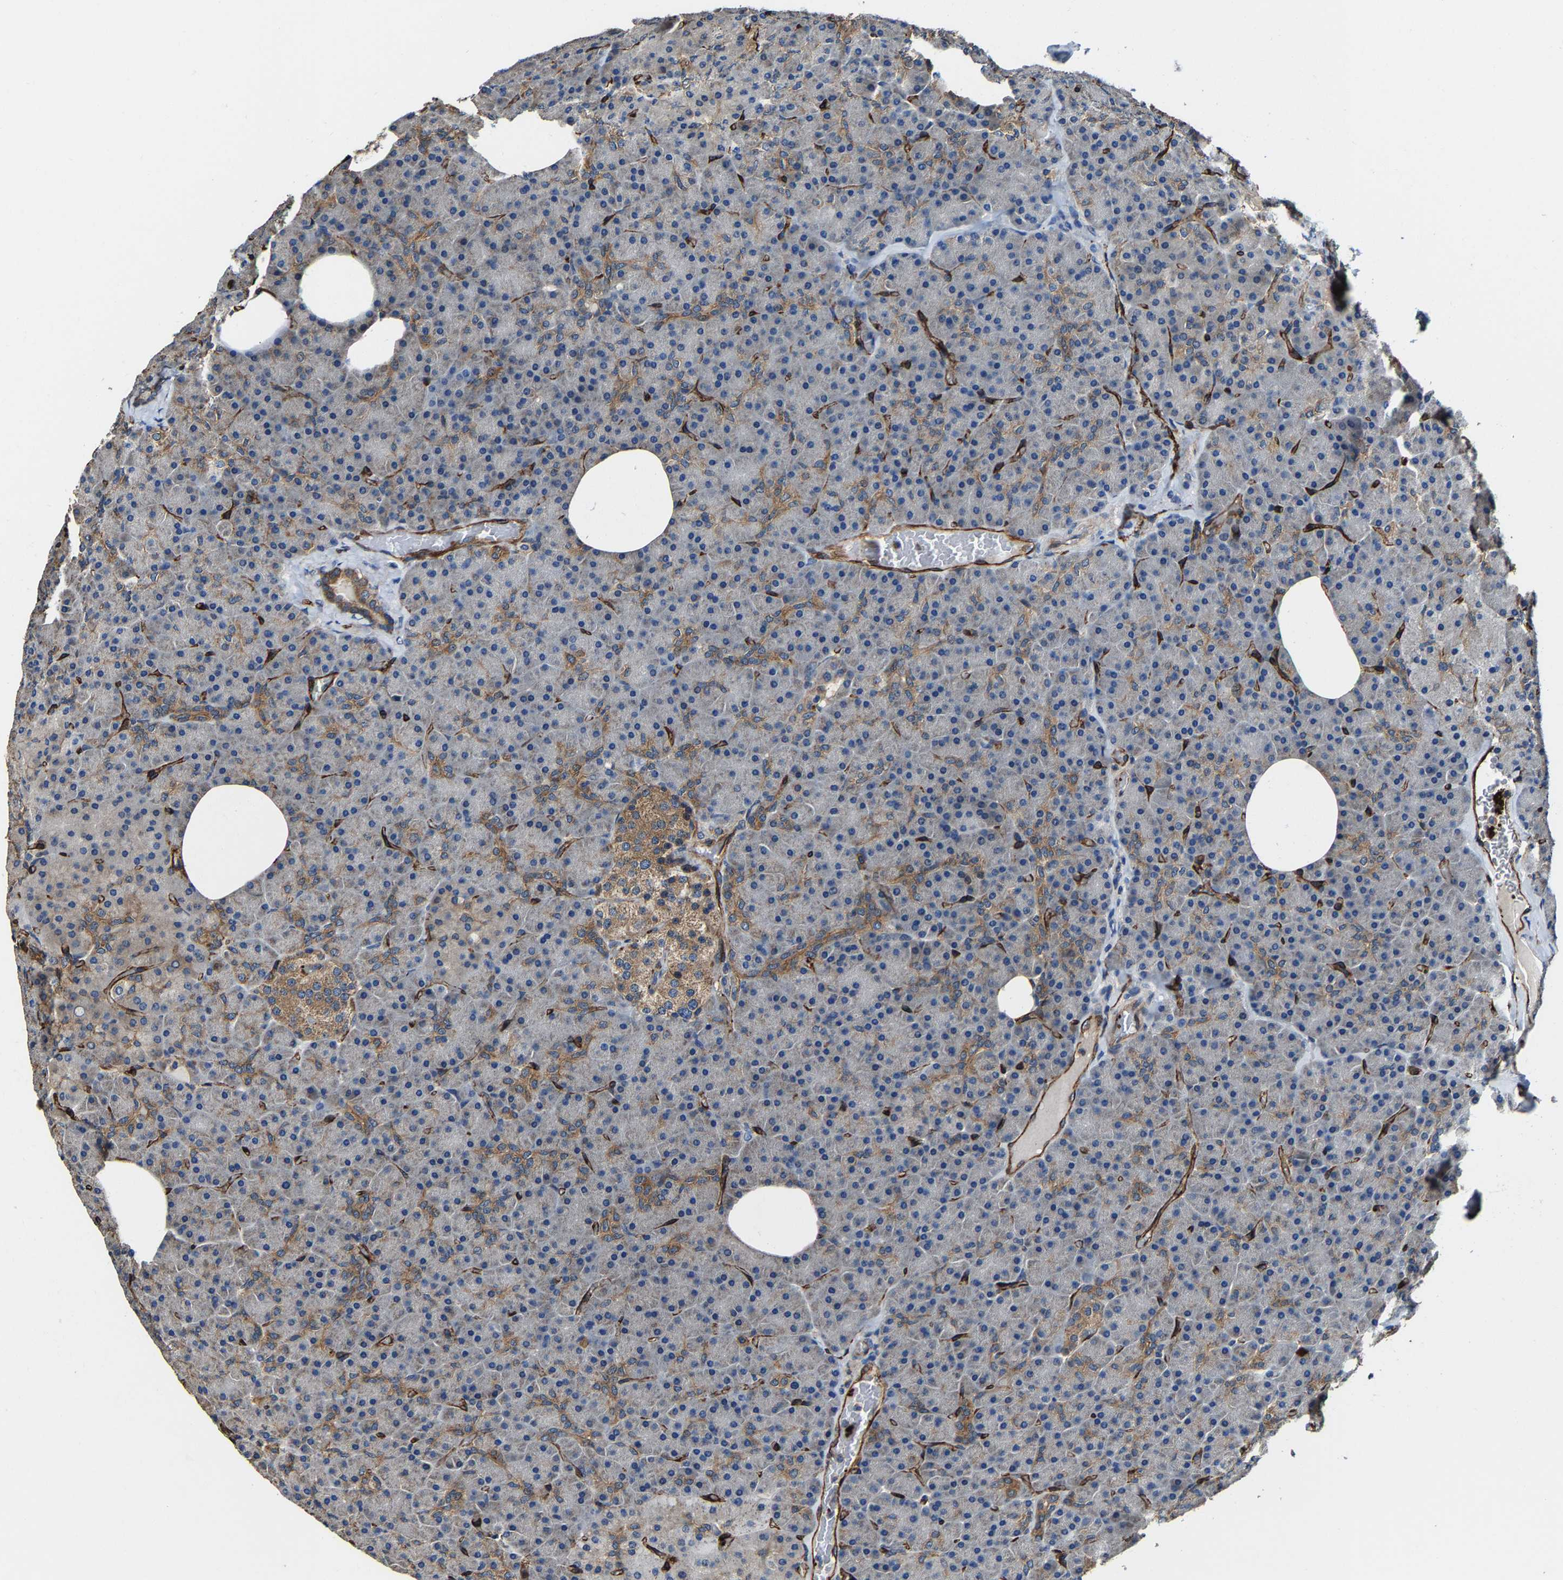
{"staining": {"intensity": "moderate", "quantity": "<25%", "location": "cytoplasmic/membranous"}, "tissue": "pancreas", "cell_type": "Exocrine glandular cells", "image_type": "normal", "snomed": [{"axis": "morphology", "description": "Normal tissue, NOS"}, {"axis": "morphology", "description": "Carcinoid, malignant, NOS"}, {"axis": "topography", "description": "Pancreas"}], "caption": "DAB (3,3'-diaminobenzidine) immunohistochemical staining of benign human pancreas shows moderate cytoplasmic/membranous protein staining in approximately <25% of exocrine glandular cells. (brown staining indicates protein expression, while blue staining denotes nuclei).", "gene": "GFRA3", "patient": {"sex": "female", "age": 35}}